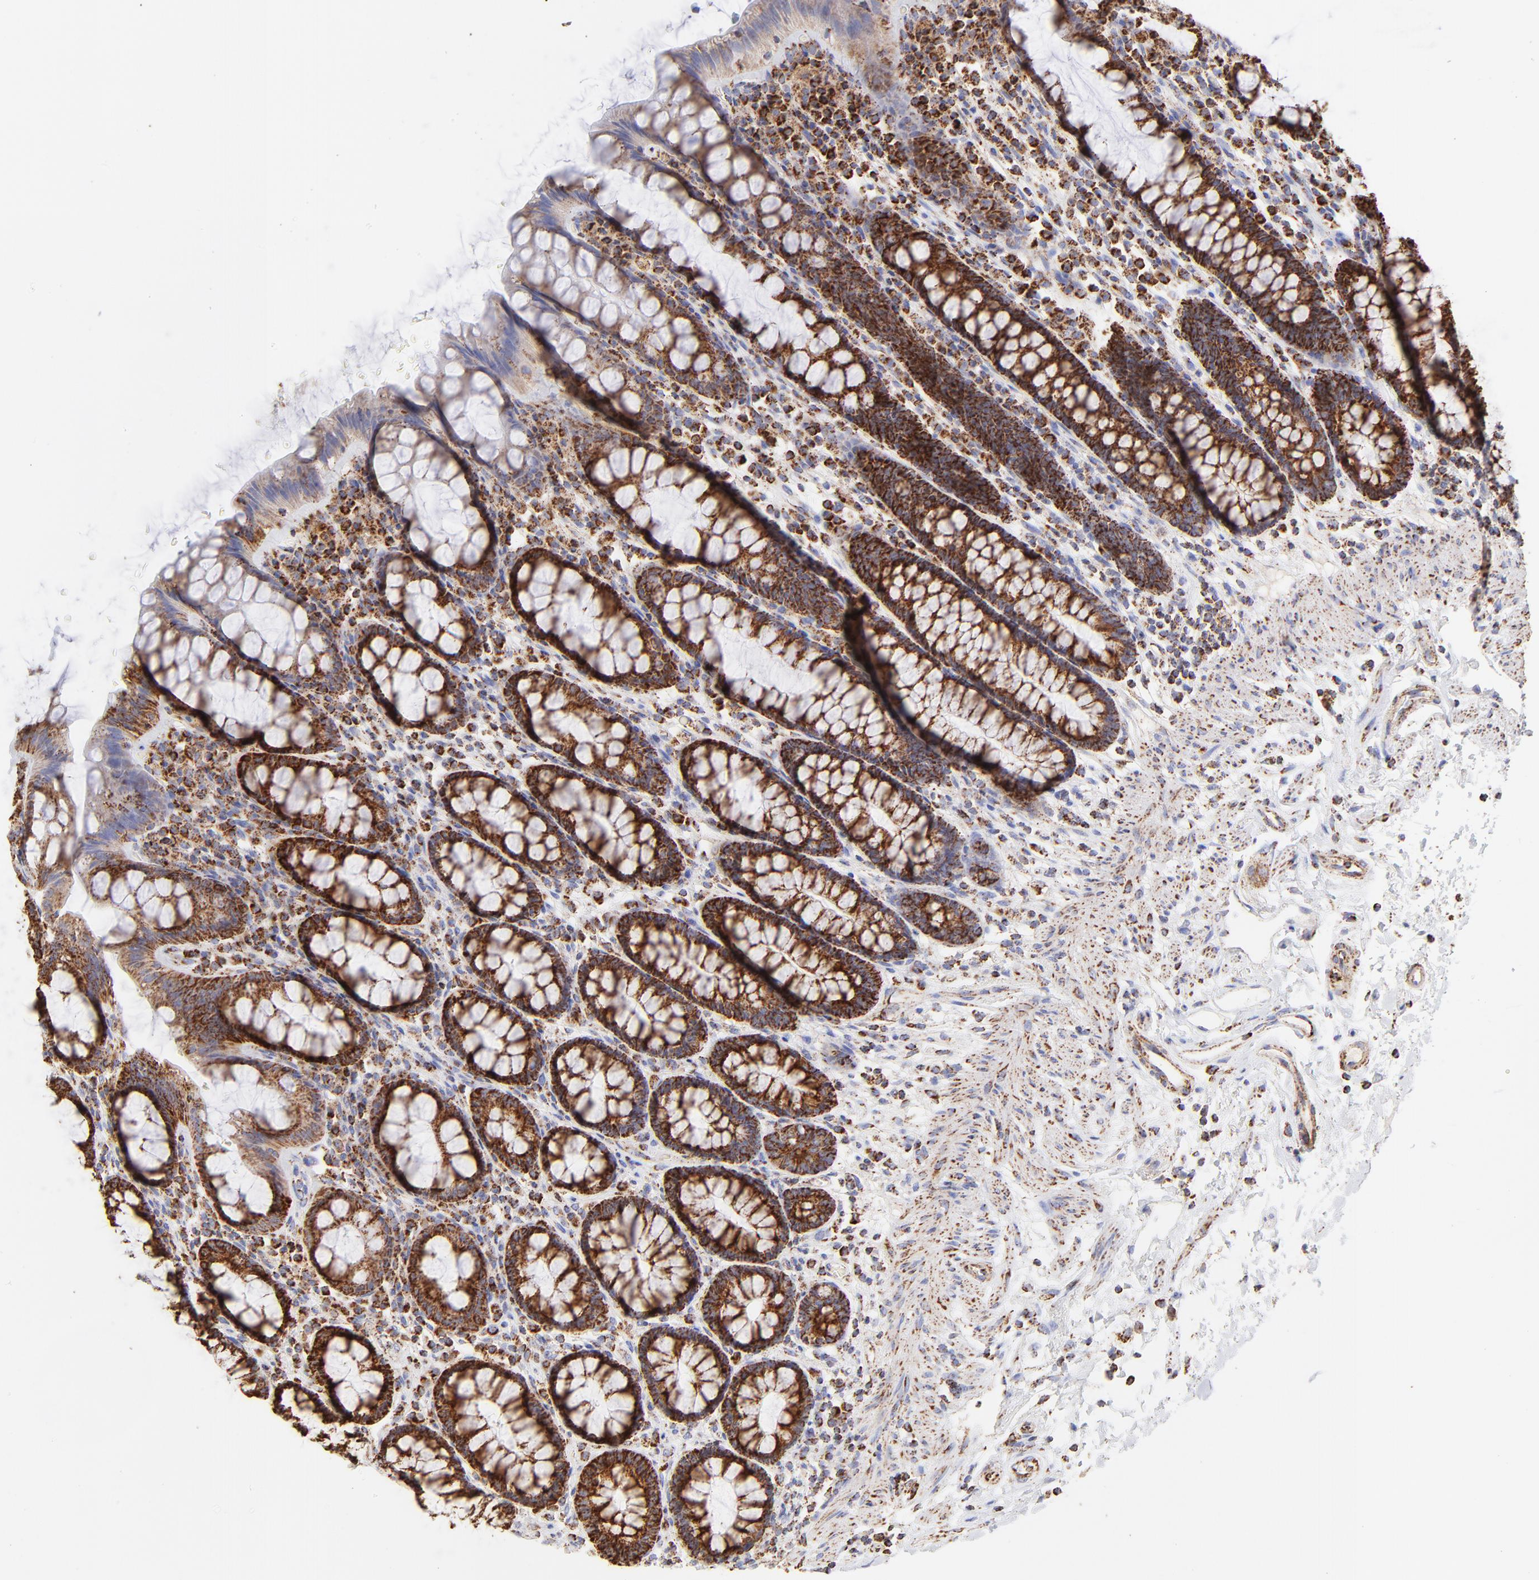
{"staining": {"intensity": "strong", "quantity": ">75%", "location": "cytoplasmic/membranous"}, "tissue": "rectum", "cell_type": "Glandular cells", "image_type": "normal", "snomed": [{"axis": "morphology", "description": "Normal tissue, NOS"}, {"axis": "topography", "description": "Rectum"}], "caption": "Immunohistochemical staining of normal human rectum exhibits >75% levels of strong cytoplasmic/membranous protein expression in approximately >75% of glandular cells. Using DAB (brown) and hematoxylin (blue) stains, captured at high magnification using brightfield microscopy.", "gene": "ECH1", "patient": {"sex": "male", "age": 92}}